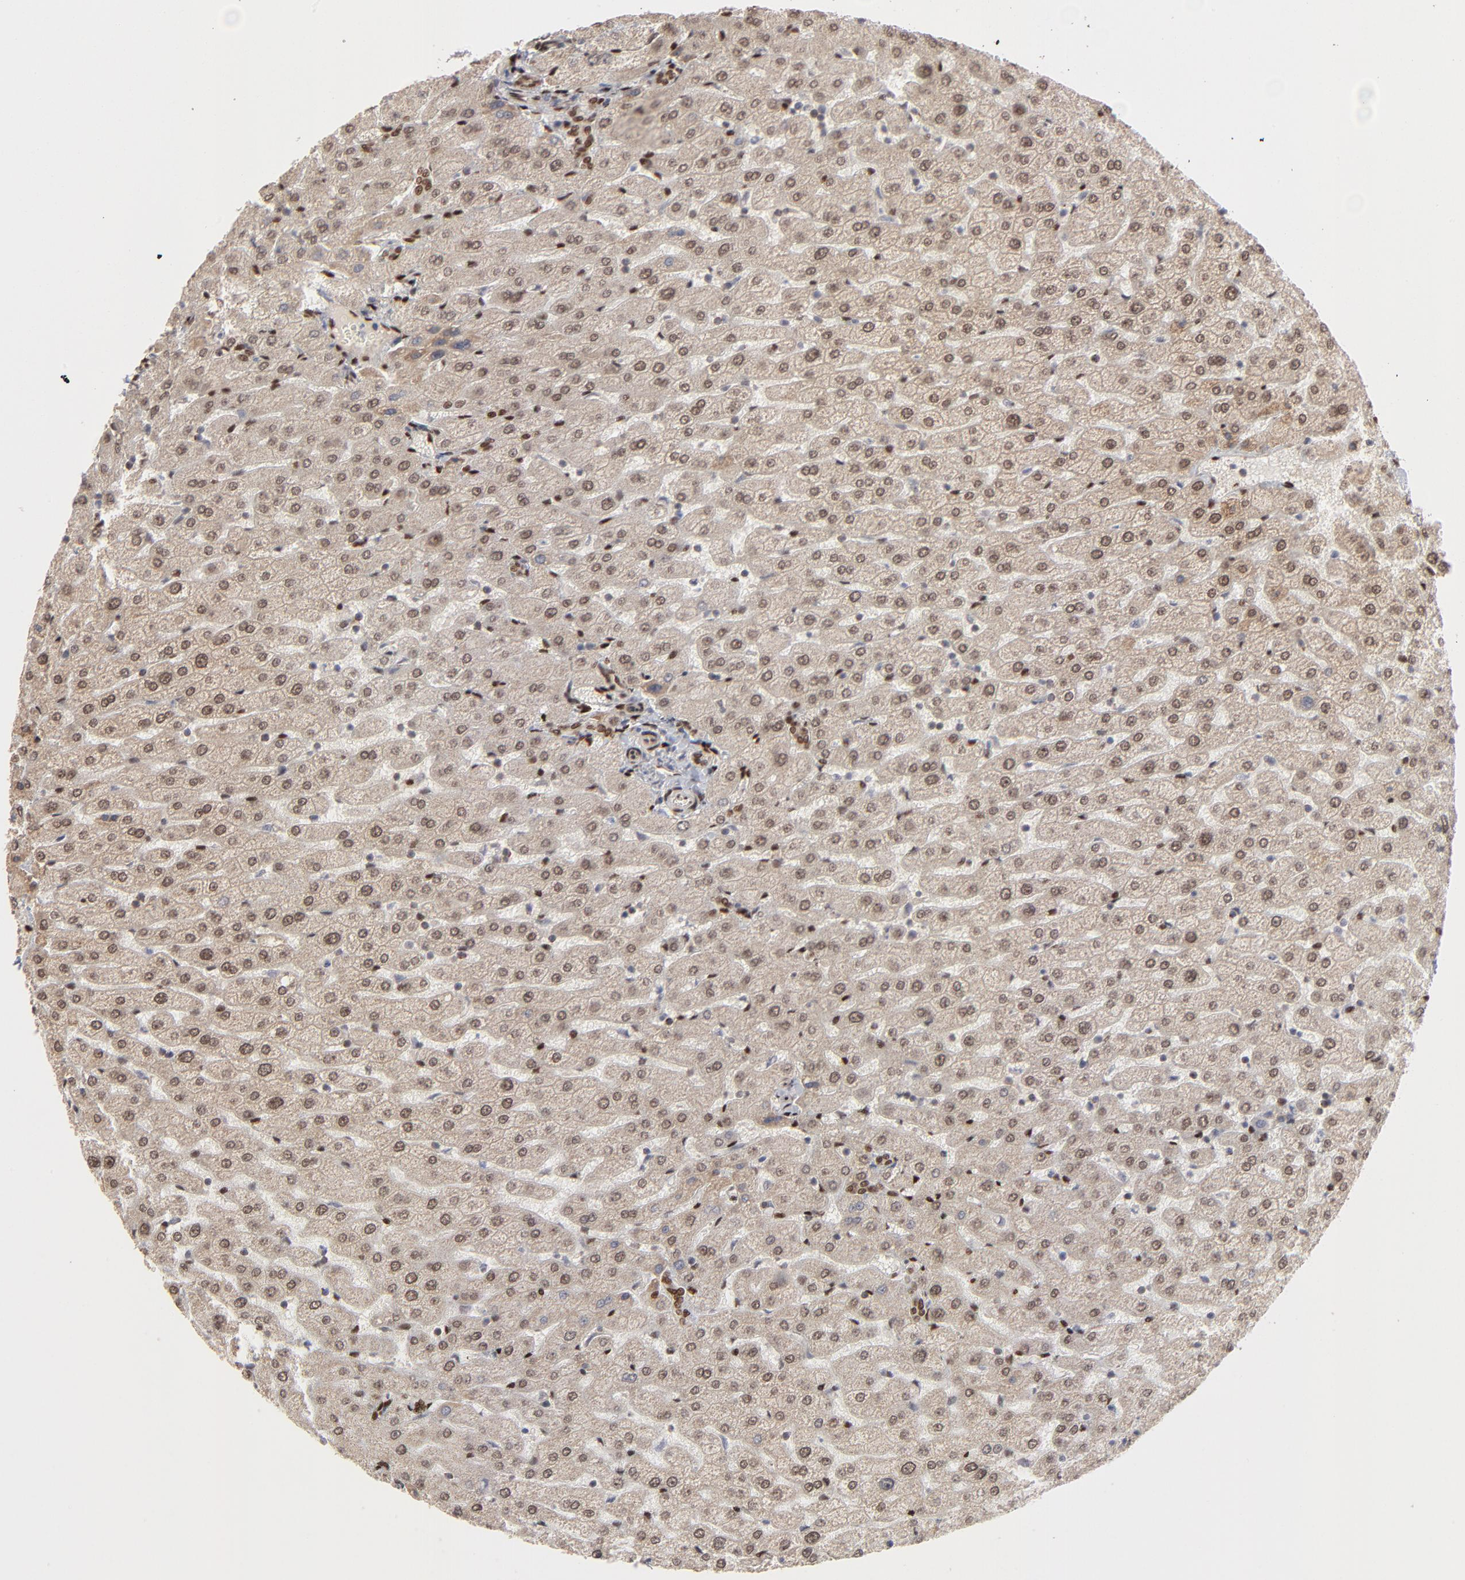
{"staining": {"intensity": "moderate", "quantity": ">75%", "location": "cytoplasmic/membranous,nuclear"}, "tissue": "liver", "cell_type": "Cholangiocytes", "image_type": "normal", "snomed": [{"axis": "morphology", "description": "Normal tissue, NOS"}, {"axis": "morphology", "description": "Fibrosis, NOS"}, {"axis": "topography", "description": "Liver"}], "caption": "Approximately >75% of cholangiocytes in unremarkable human liver exhibit moderate cytoplasmic/membranous,nuclear protein expression as visualized by brown immunohistochemical staining.", "gene": "NFIB", "patient": {"sex": "female", "age": 29}}